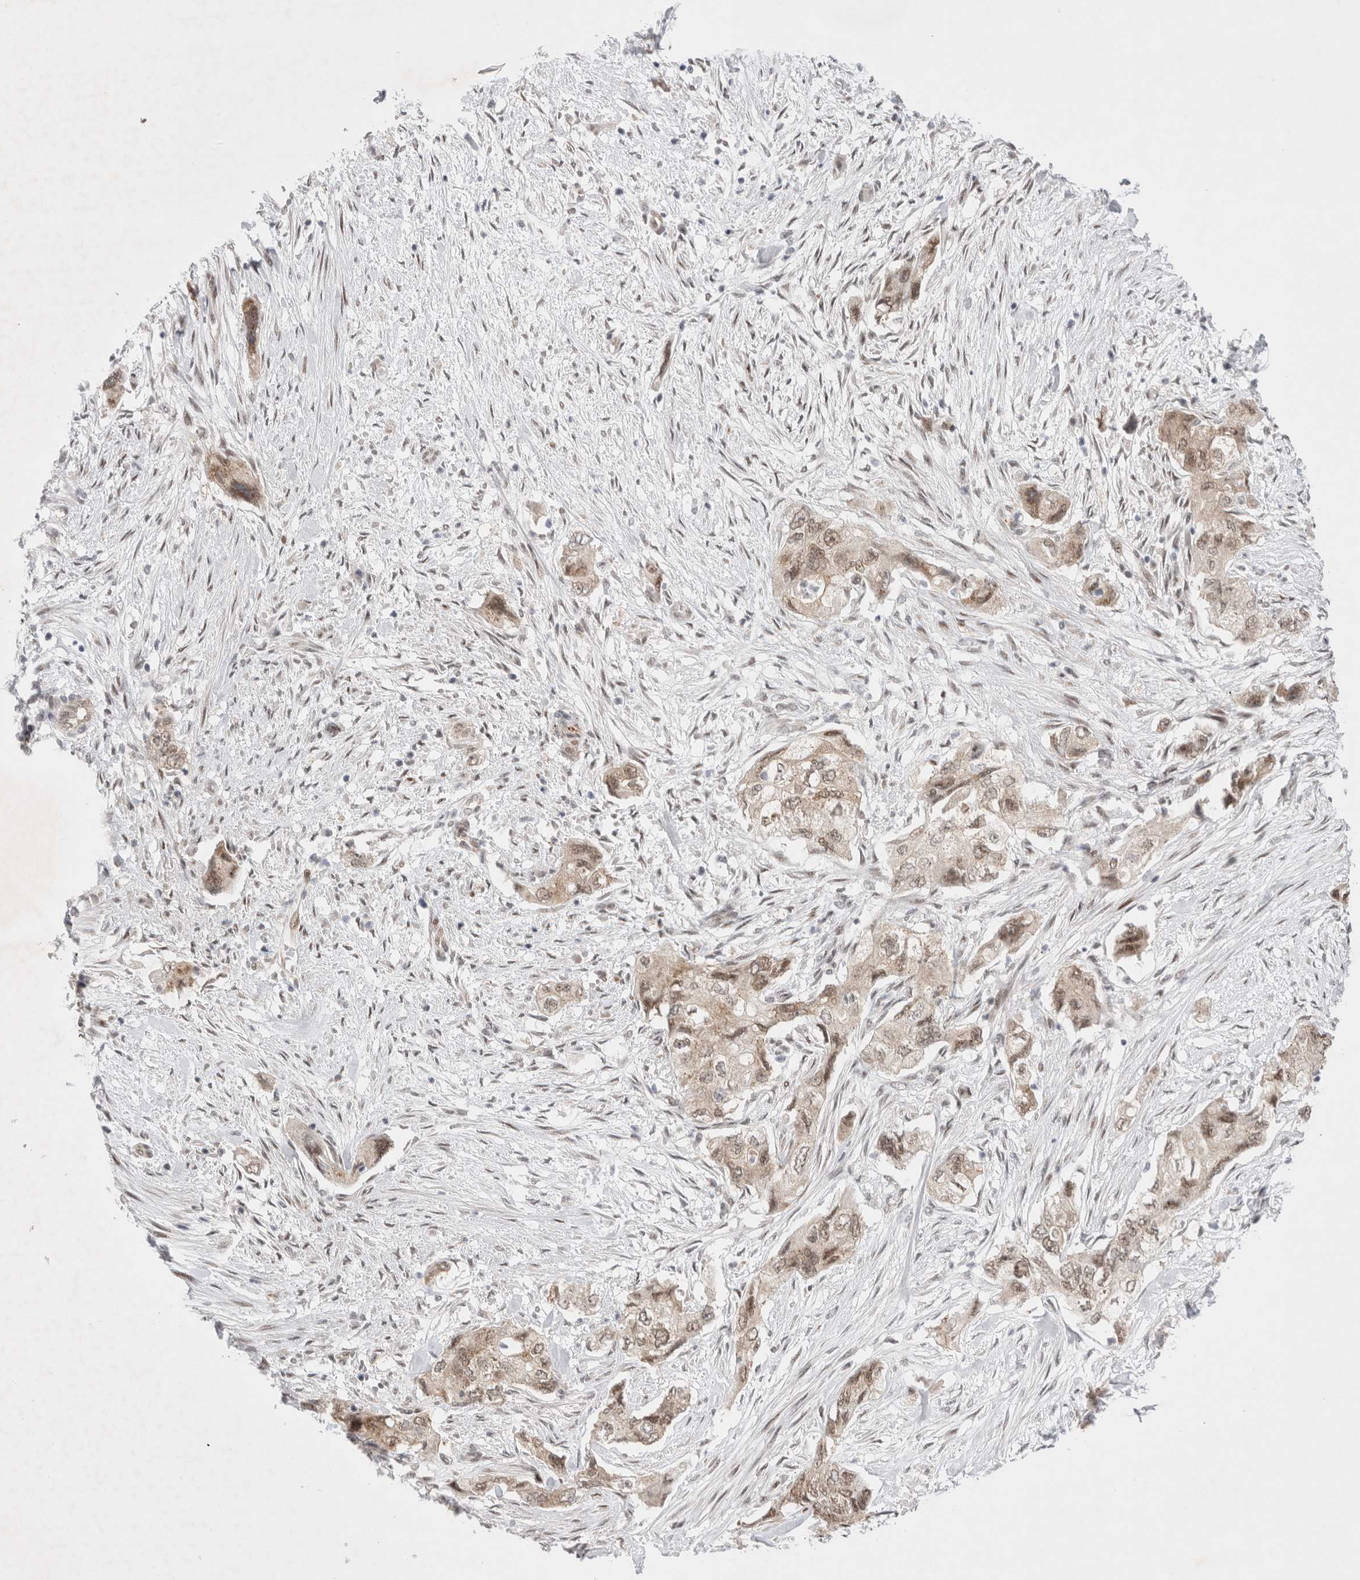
{"staining": {"intensity": "weak", "quantity": ">75%", "location": "nuclear"}, "tissue": "pancreatic cancer", "cell_type": "Tumor cells", "image_type": "cancer", "snomed": [{"axis": "morphology", "description": "Adenocarcinoma, NOS"}, {"axis": "topography", "description": "Pancreas"}], "caption": "Weak nuclear protein positivity is appreciated in approximately >75% of tumor cells in adenocarcinoma (pancreatic).", "gene": "WIPF2", "patient": {"sex": "female", "age": 73}}